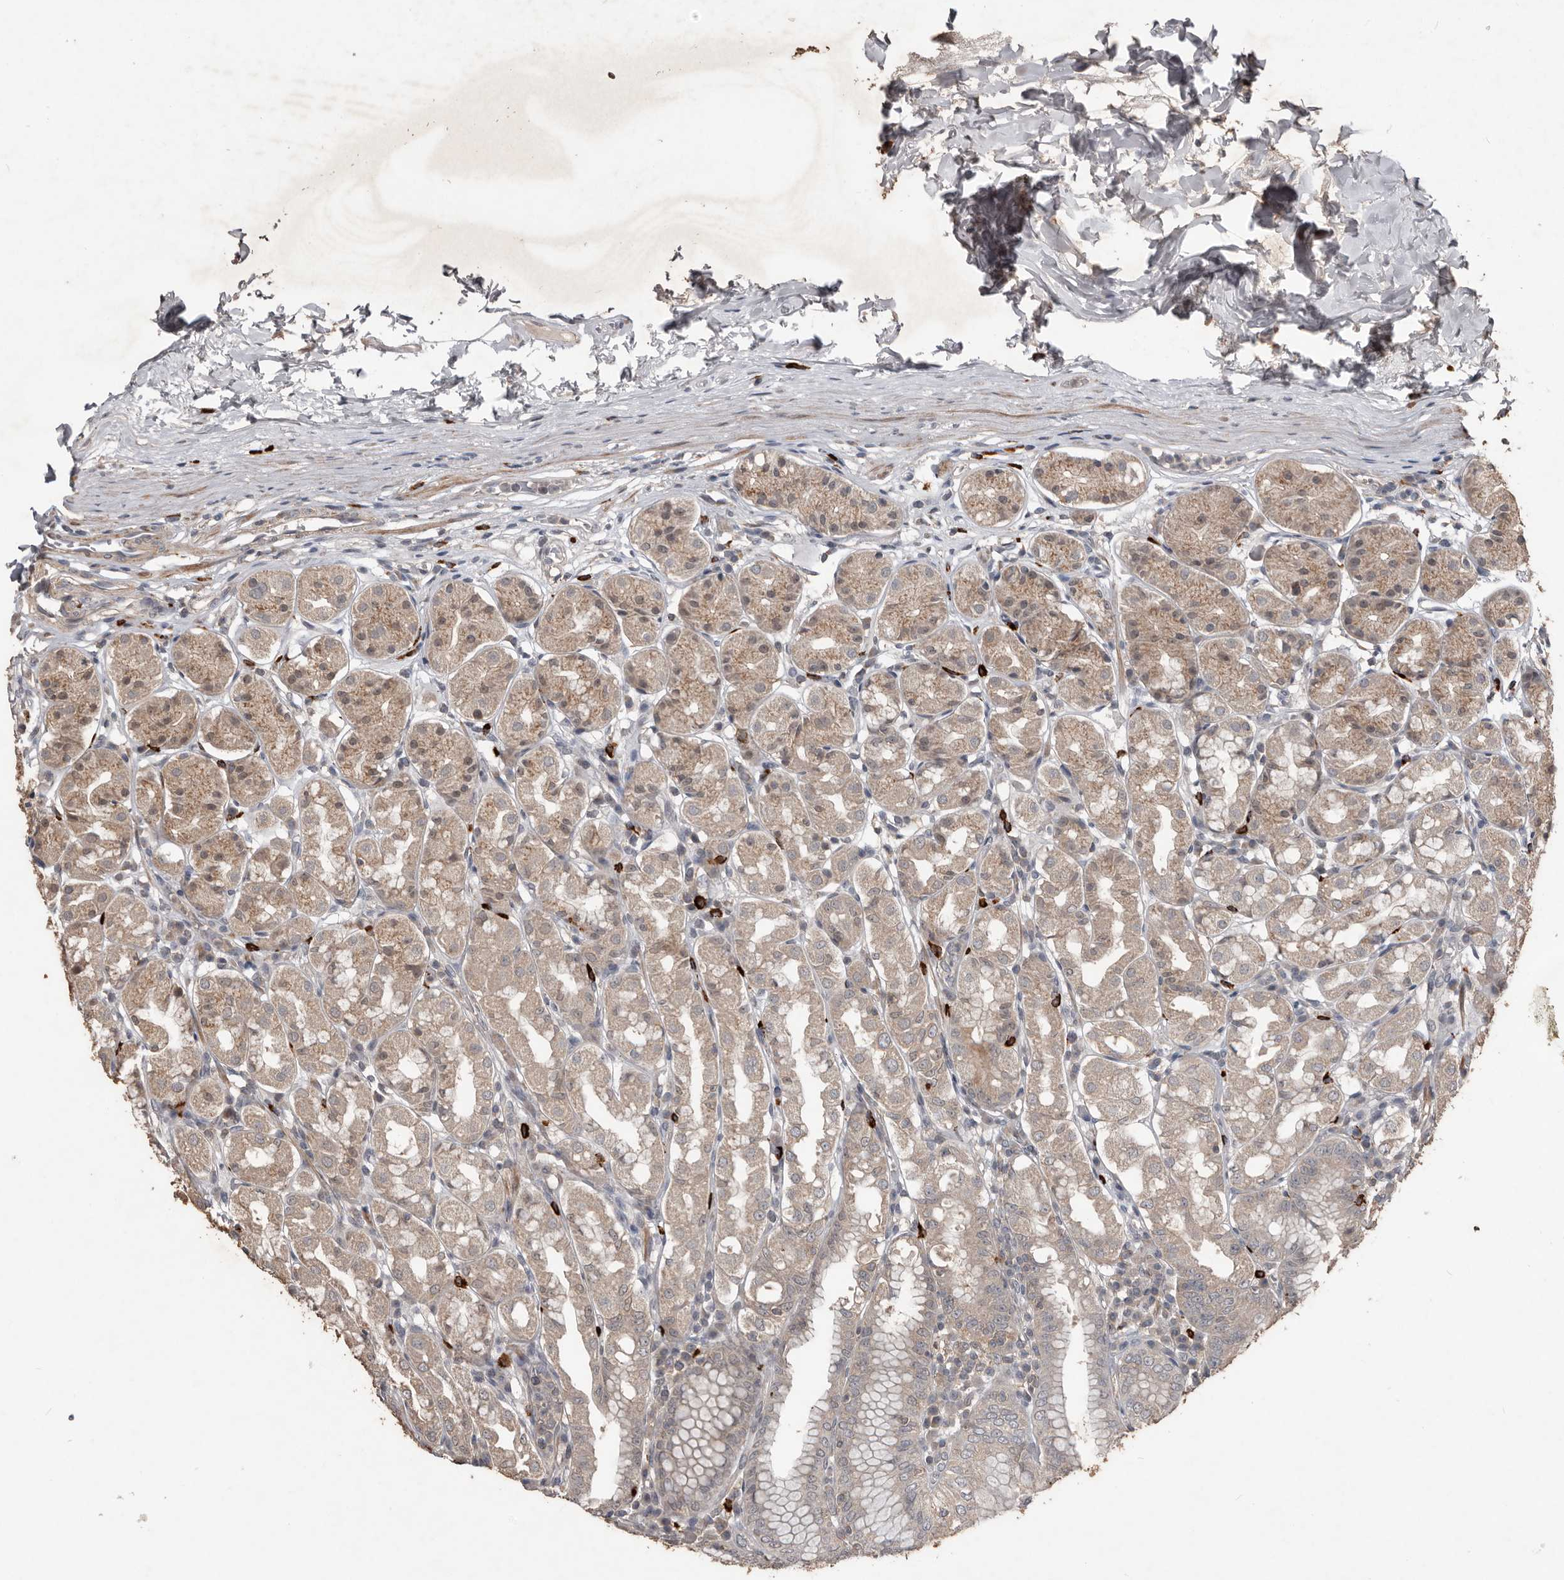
{"staining": {"intensity": "weak", "quantity": ">75%", "location": "cytoplasmic/membranous"}, "tissue": "stomach", "cell_type": "Glandular cells", "image_type": "normal", "snomed": [{"axis": "morphology", "description": "Normal tissue, NOS"}, {"axis": "topography", "description": "Stomach"}, {"axis": "topography", "description": "Stomach, lower"}], "caption": "Immunohistochemistry (IHC) photomicrograph of benign stomach: stomach stained using immunohistochemistry demonstrates low levels of weak protein expression localized specifically in the cytoplasmic/membranous of glandular cells, appearing as a cytoplasmic/membranous brown color.", "gene": "BAMBI", "patient": {"sex": "female", "age": 56}}